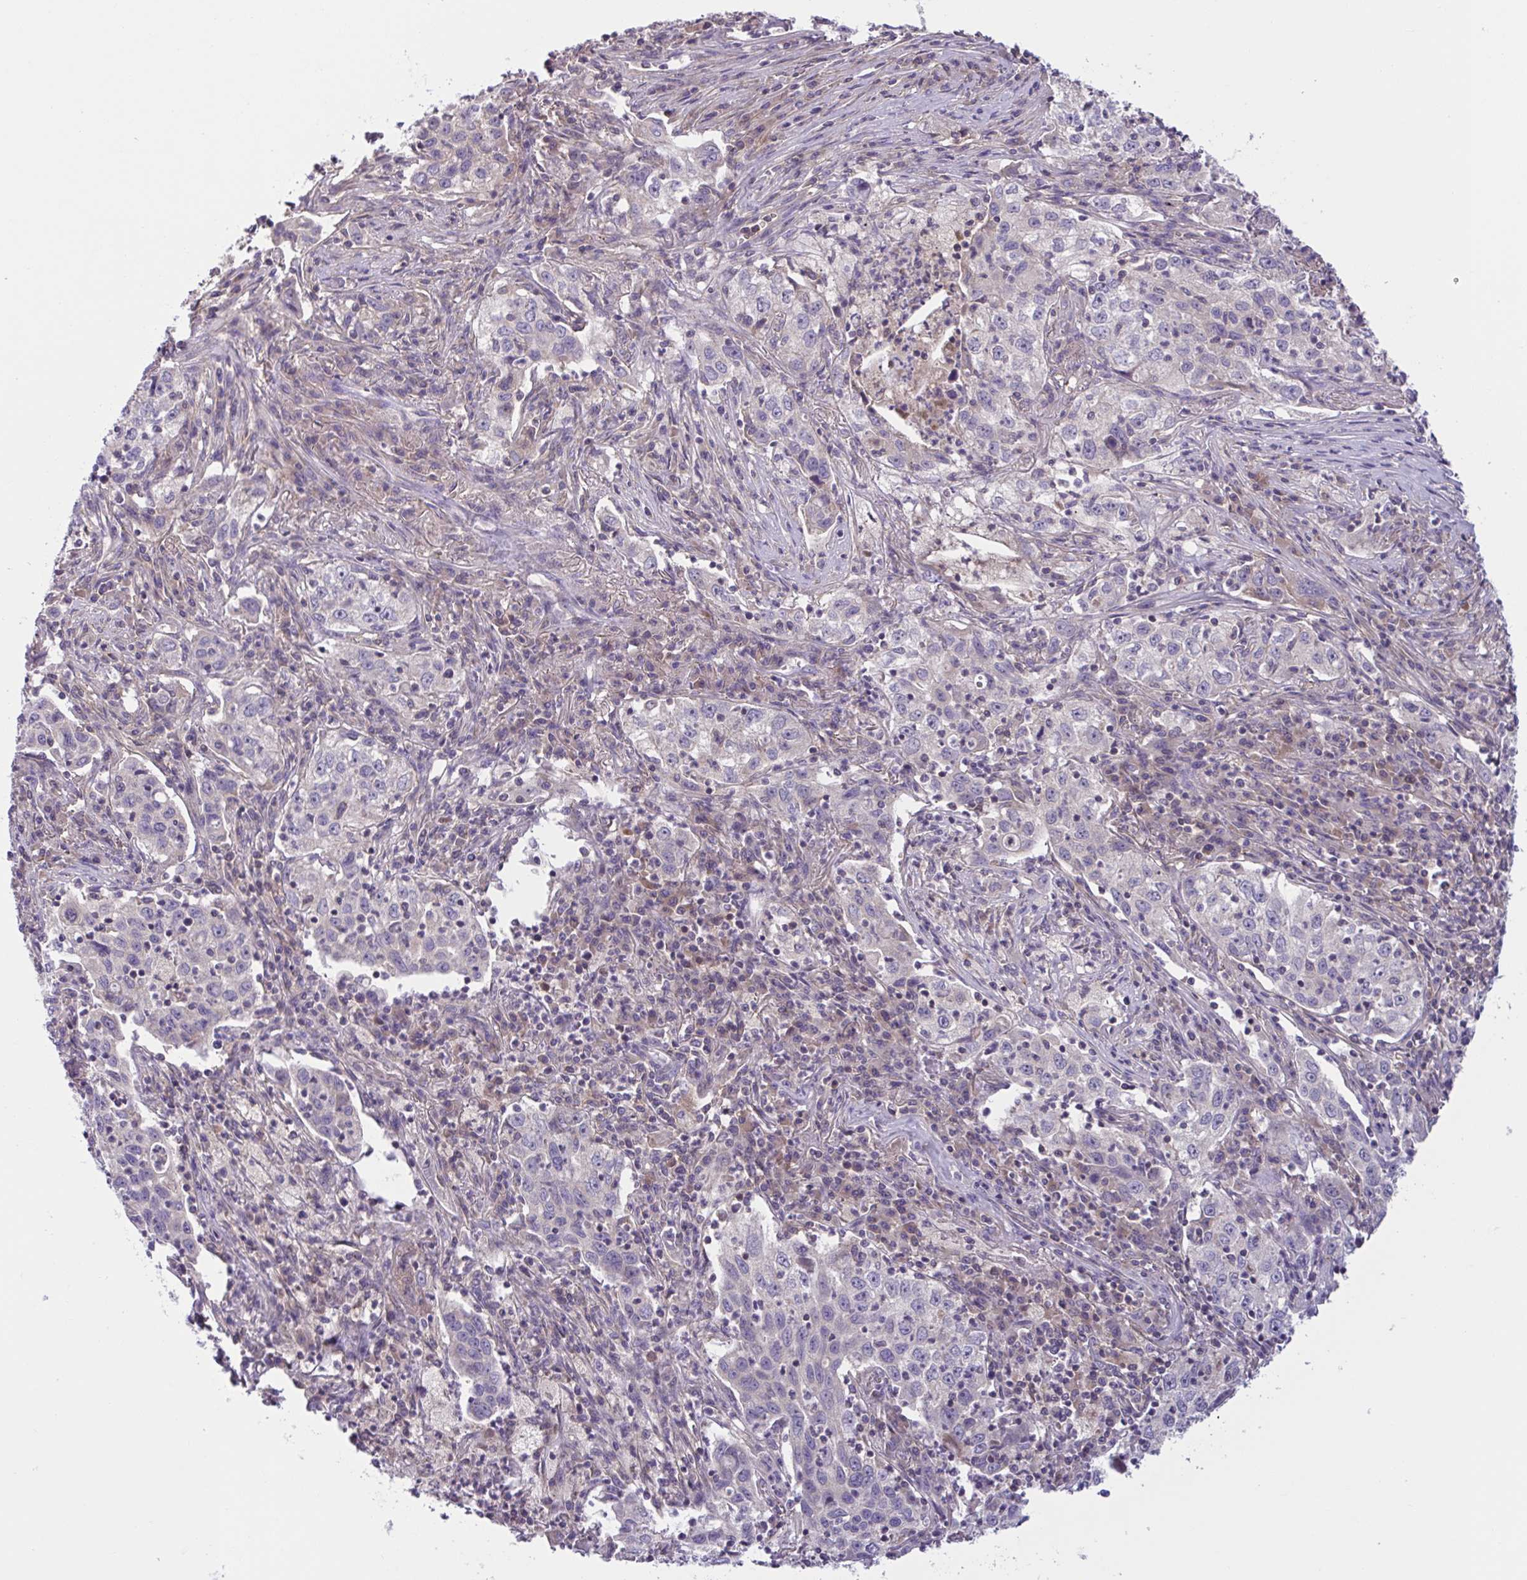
{"staining": {"intensity": "negative", "quantity": "none", "location": "none"}, "tissue": "lung cancer", "cell_type": "Tumor cells", "image_type": "cancer", "snomed": [{"axis": "morphology", "description": "Squamous cell carcinoma, NOS"}, {"axis": "topography", "description": "Lung"}], "caption": "IHC histopathology image of squamous cell carcinoma (lung) stained for a protein (brown), which exhibits no staining in tumor cells.", "gene": "WNT9B", "patient": {"sex": "male", "age": 71}}